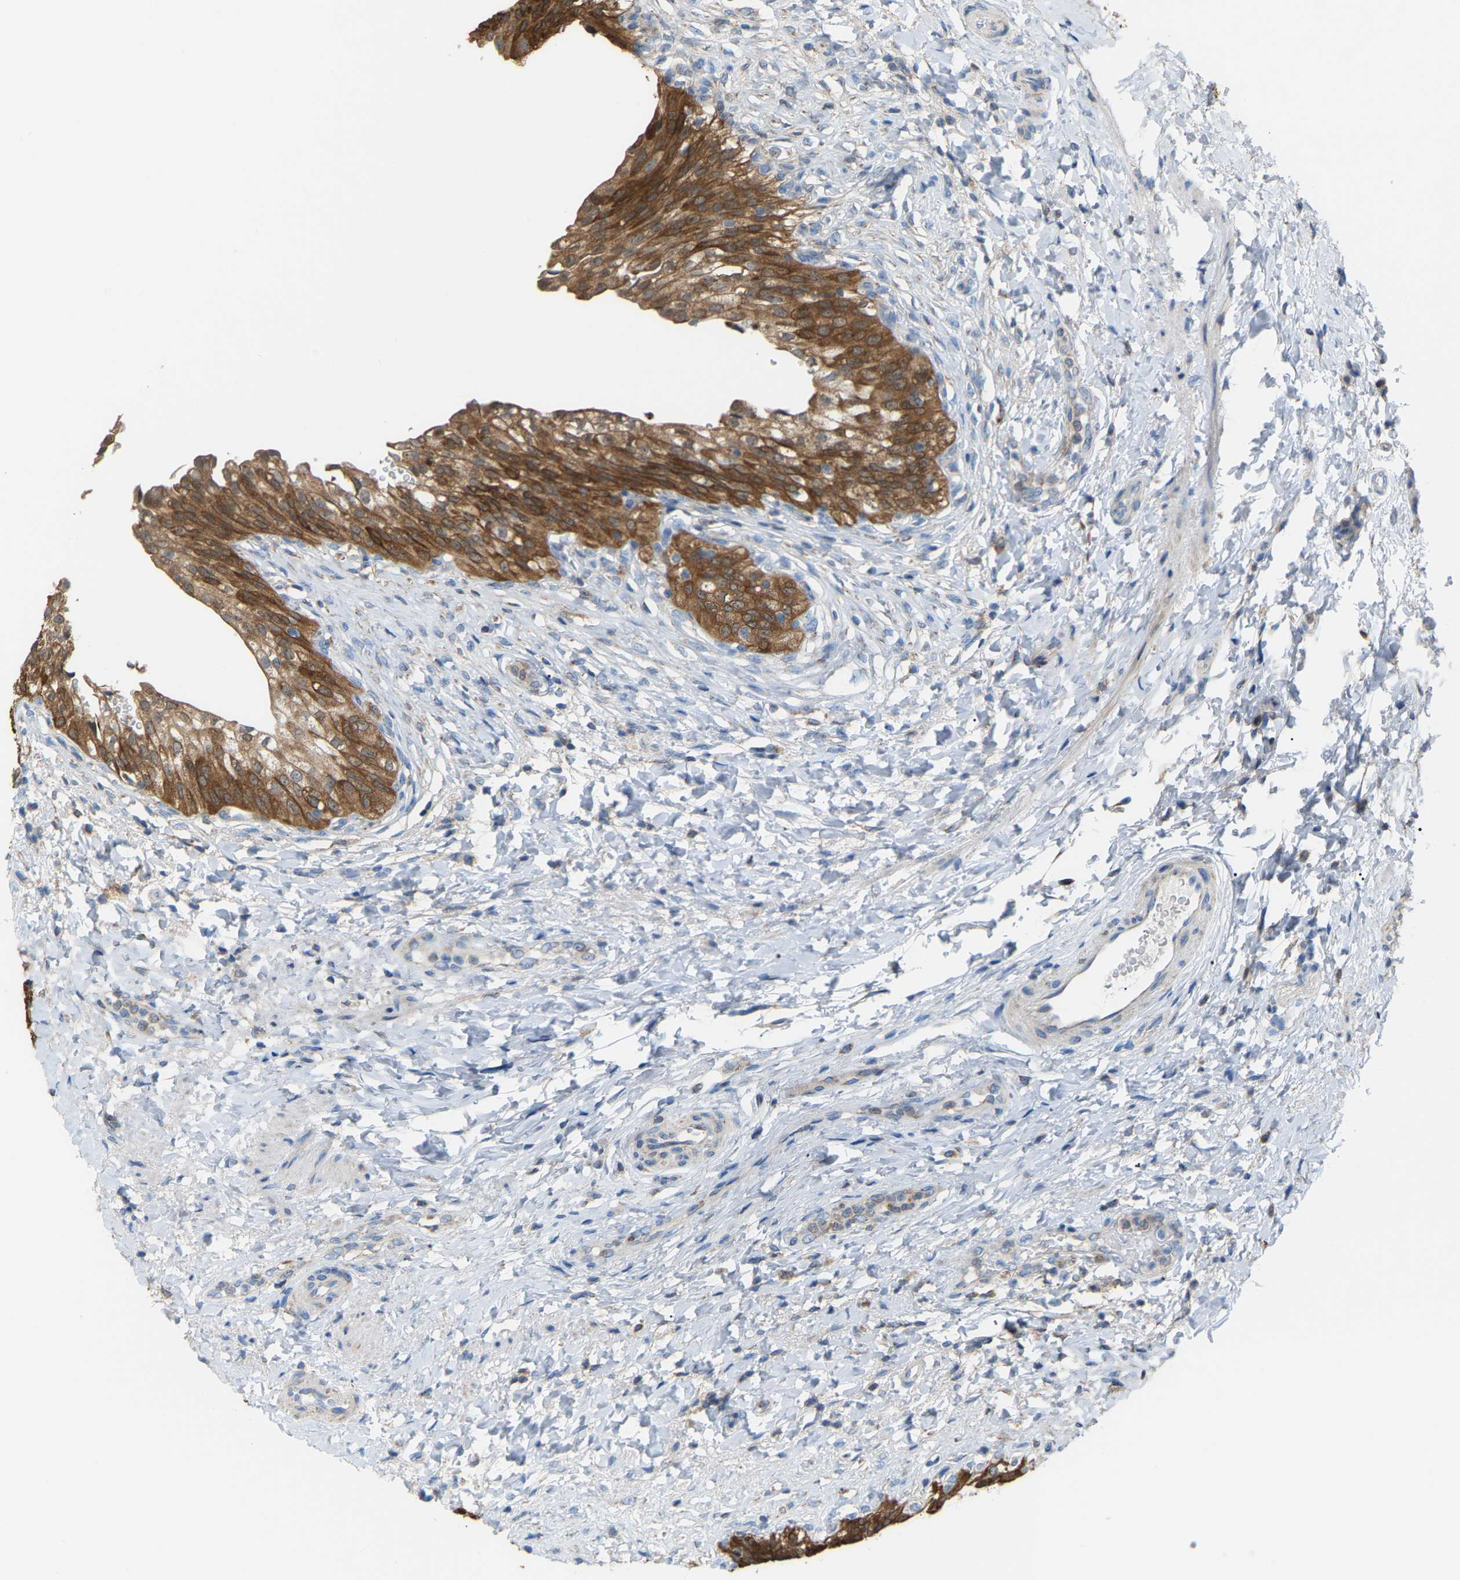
{"staining": {"intensity": "strong", "quantity": ">75%", "location": "cytoplasmic/membranous"}, "tissue": "urinary bladder", "cell_type": "Urothelial cells", "image_type": "normal", "snomed": [{"axis": "morphology", "description": "Urothelial carcinoma, High grade"}, {"axis": "topography", "description": "Urinary bladder"}], "caption": "About >75% of urothelial cells in unremarkable urinary bladder show strong cytoplasmic/membranous protein staining as visualized by brown immunohistochemical staining.", "gene": "CROT", "patient": {"sex": "male", "age": 46}}